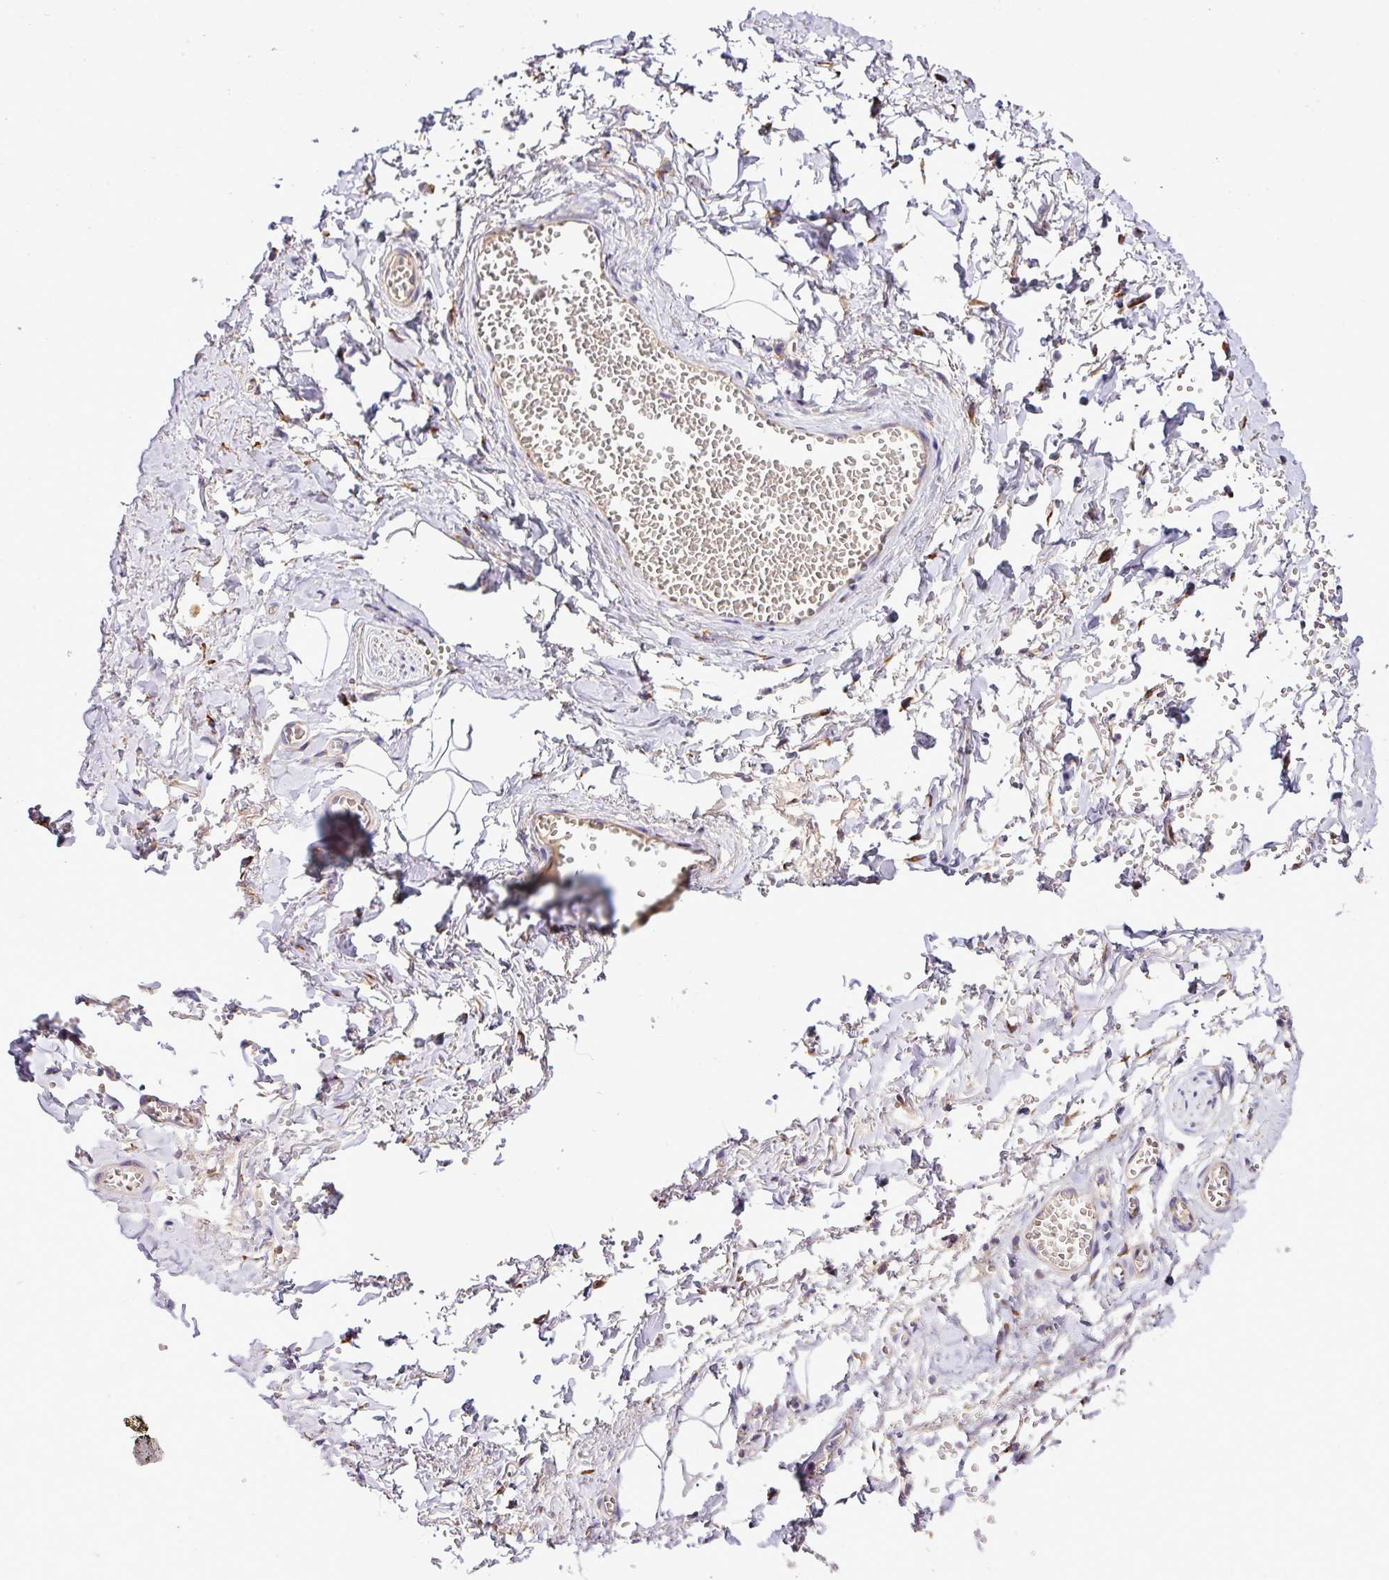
{"staining": {"intensity": "negative", "quantity": "none", "location": "none"}, "tissue": "adipose tissue", "cell_type": "Adipocytes", "image_type": "normal", "snomed": [{"axis": "morphology", "description": "Normal tissue, NOS"}, {"axis": "topography", "description": "Vulva"}, {"axis": "topography", "description": "Vagina"}, {"axis": "topography", "description": "Peripheral nerve tissue"}], "caption": "Protein analysis of normal adipose tissue shows no significant expression in adipocytes.", "gene": "TM2D2", "patient": {"sex": "female", "age": 66}}